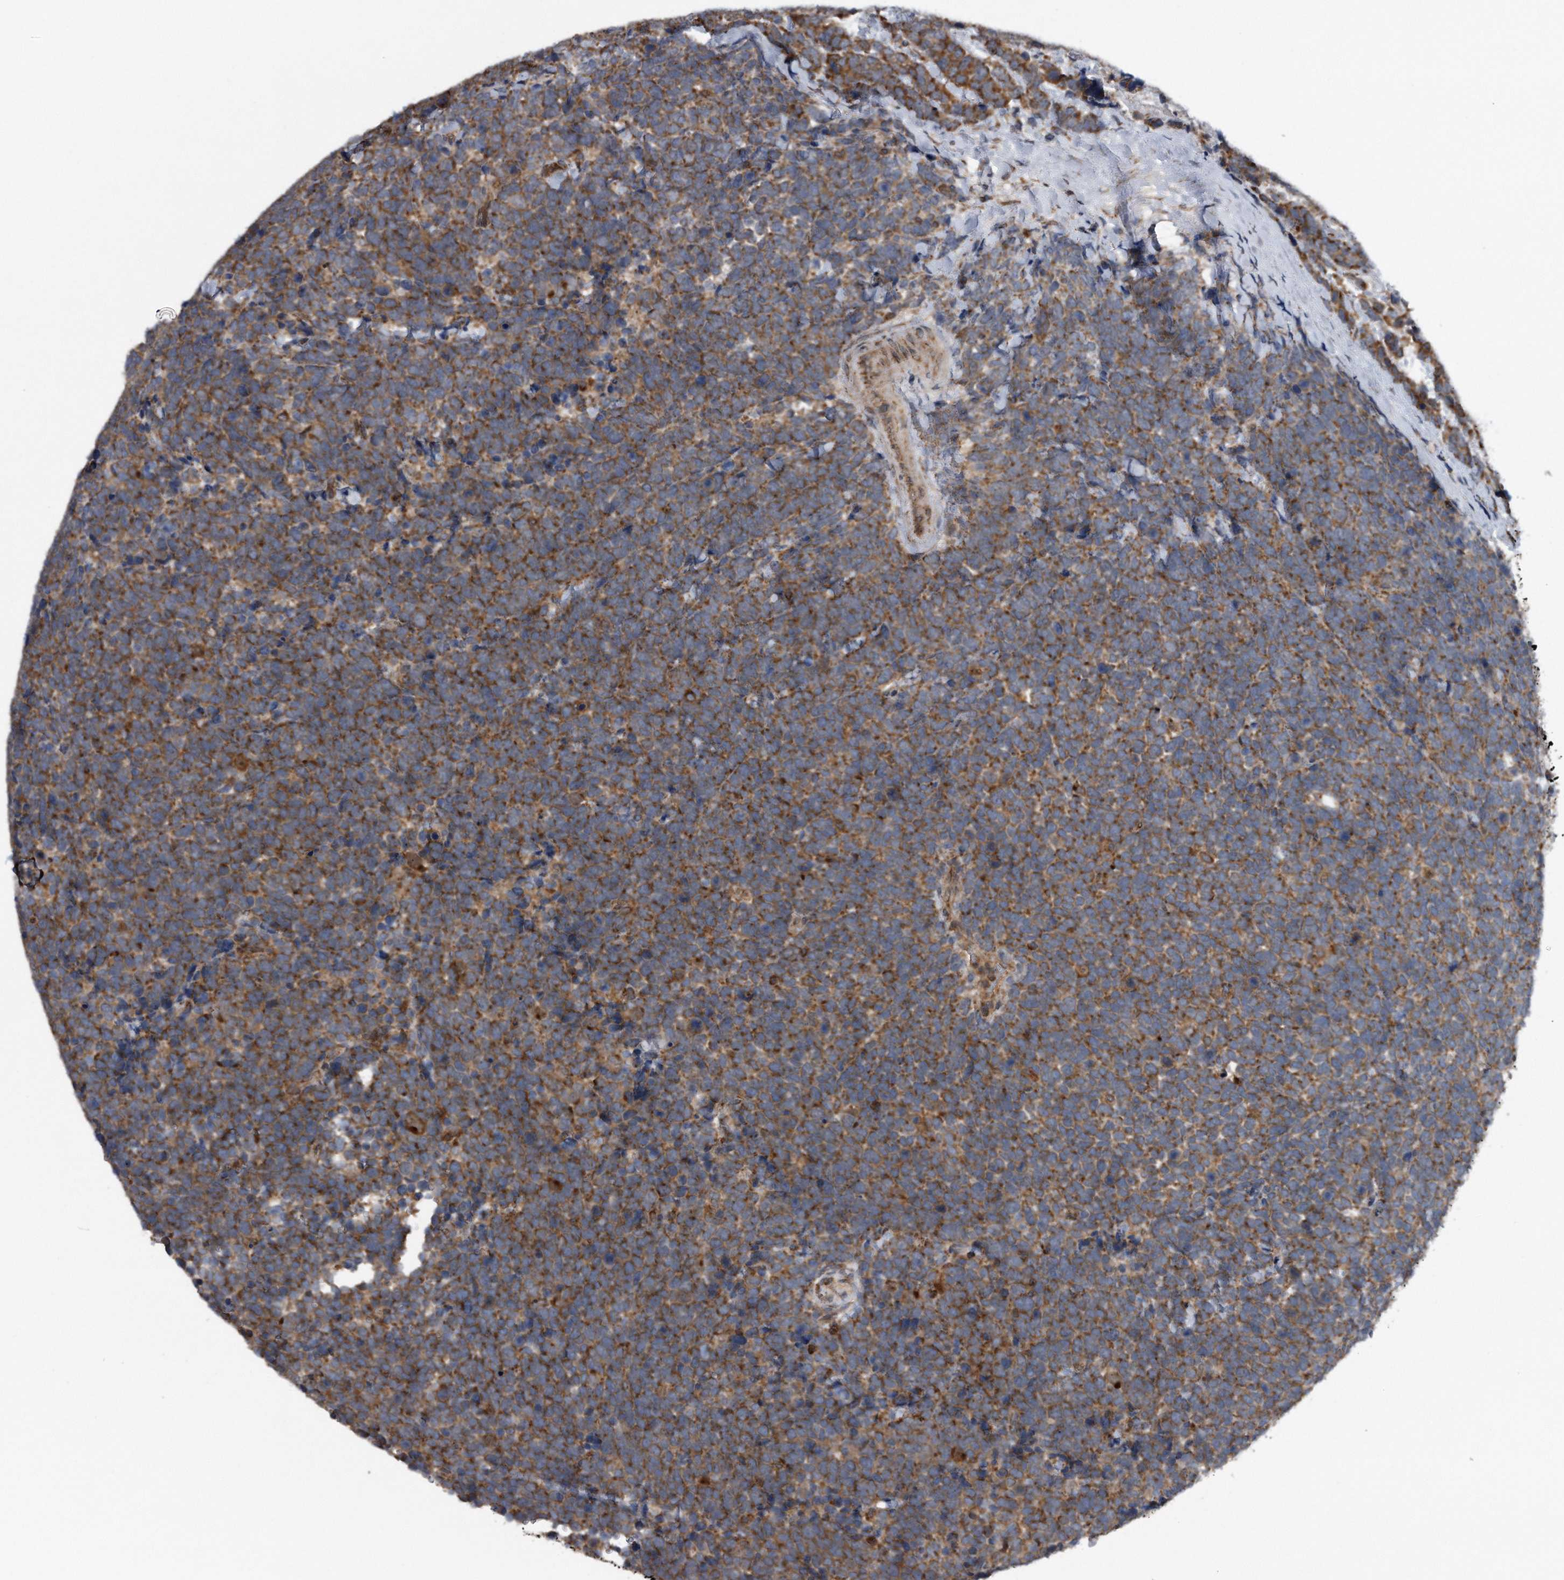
{"staining": {"intensity": "moderate", "quantity": ">75%", "location": "cytoplasmic/membranous"}, "tissue": "urothelial cancer", "cell_type": "Tumor cells", "image_type": "cancer", "snomed": [{"axis": "morphology", "description": "Urothelial carcinoma, High grade"}, {"axis": "topography", "description": "Urinary bladder"}], "caption": "Protein expression analysis of urothelial cancer displays moderate cytoplasmic/membranous positivity in about >75% of tumor cells.", "gene": "ALPK2", "patient": {"sex": "female", "age": 82}}